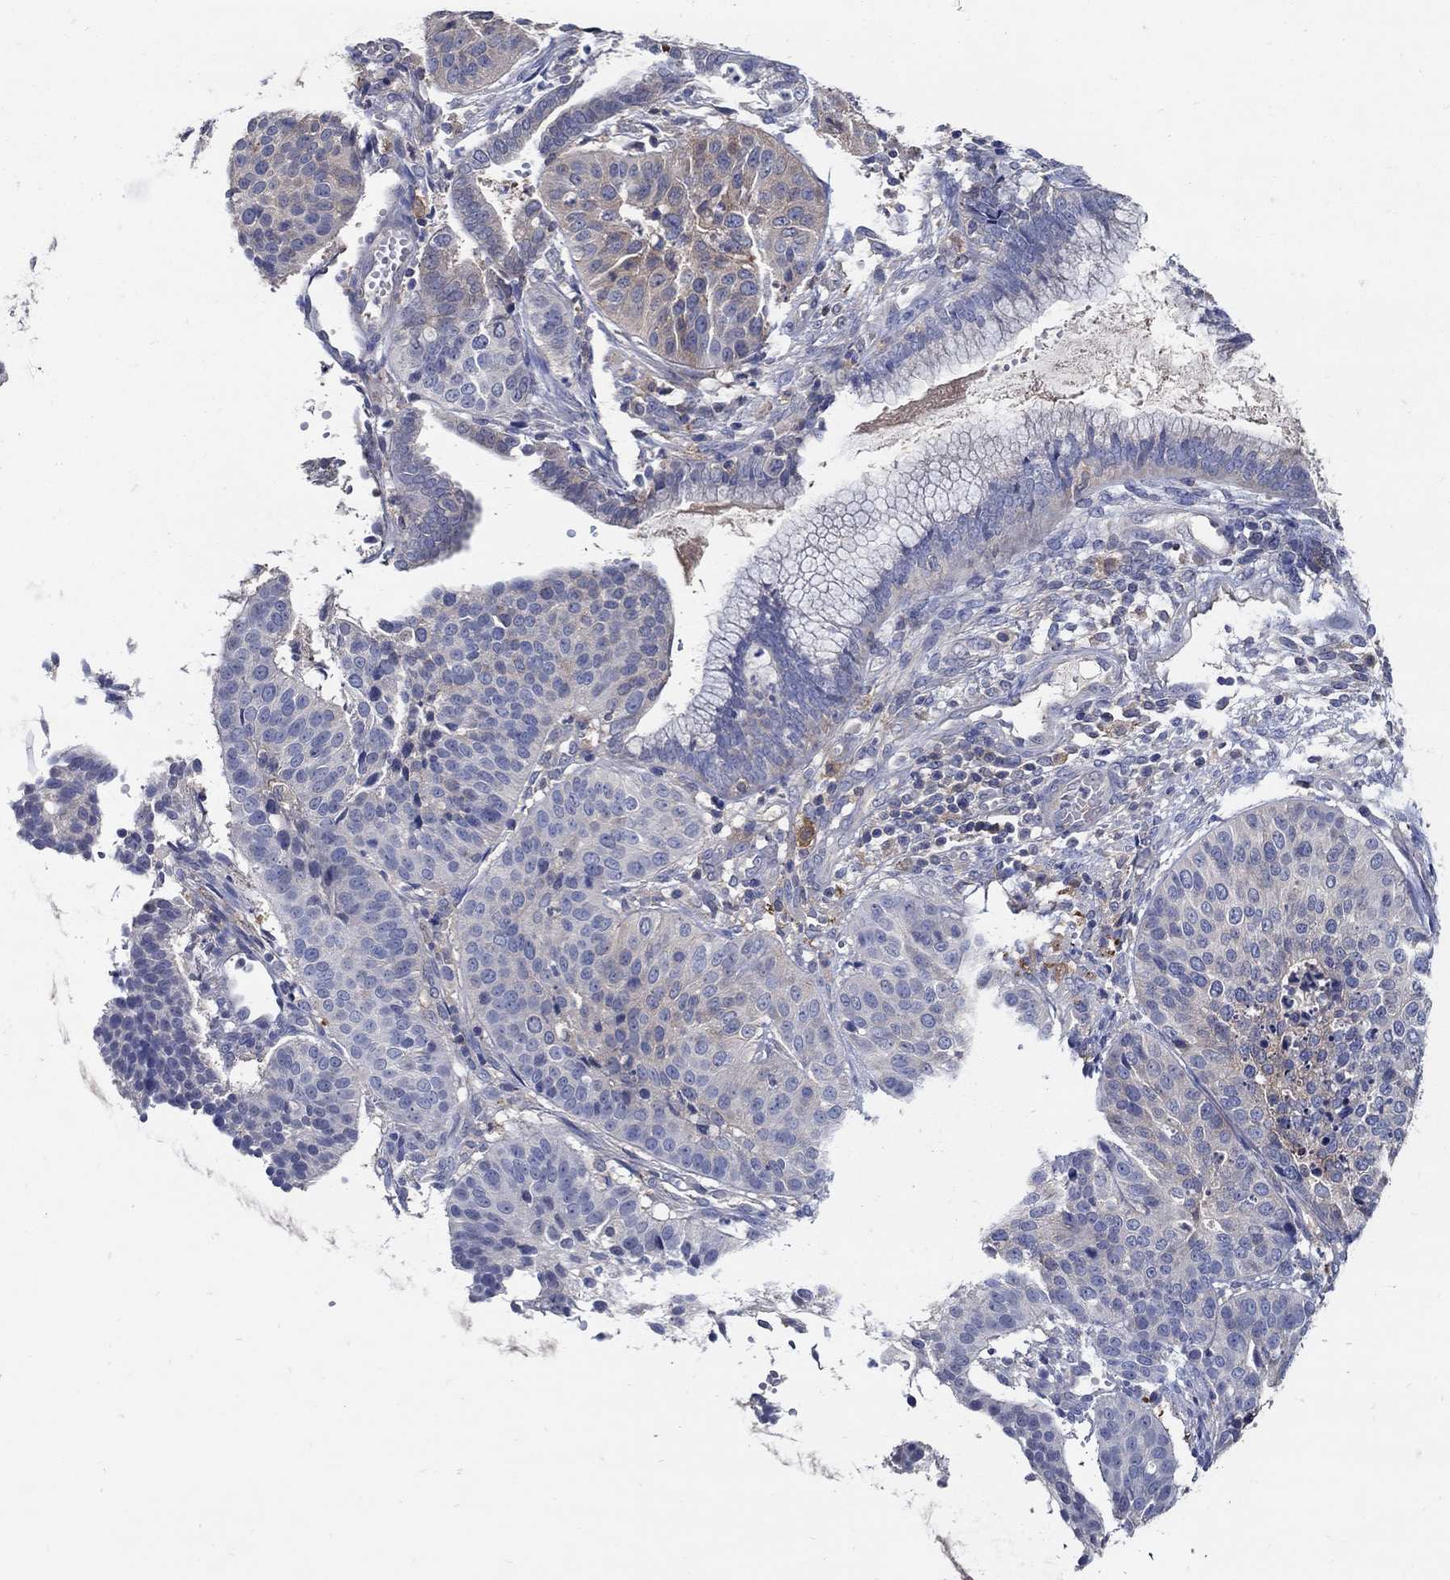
{"staining": {"intensity": "weak", "quantity": "<25%", "location": "cytoplasmic/membranous"}, "tissue": "cervical cancer", "cell_type": "Tumor cells", "image_type": "cancer", "snomed": [{"axis": "morphology", "description": "Normal tissue, NOS"}, {"axis": "morphology", "description": "Squamous cell carcinoma, NOS"}, {"axis": "topography", "description": "Cervix"}], "caption": "A micrograph of human cervical cancer (squamous cell carcinoma) is negative for staining in tumor cells.", "gene": "MTHFR", "patient": {"sex": "female", "age": 39}}